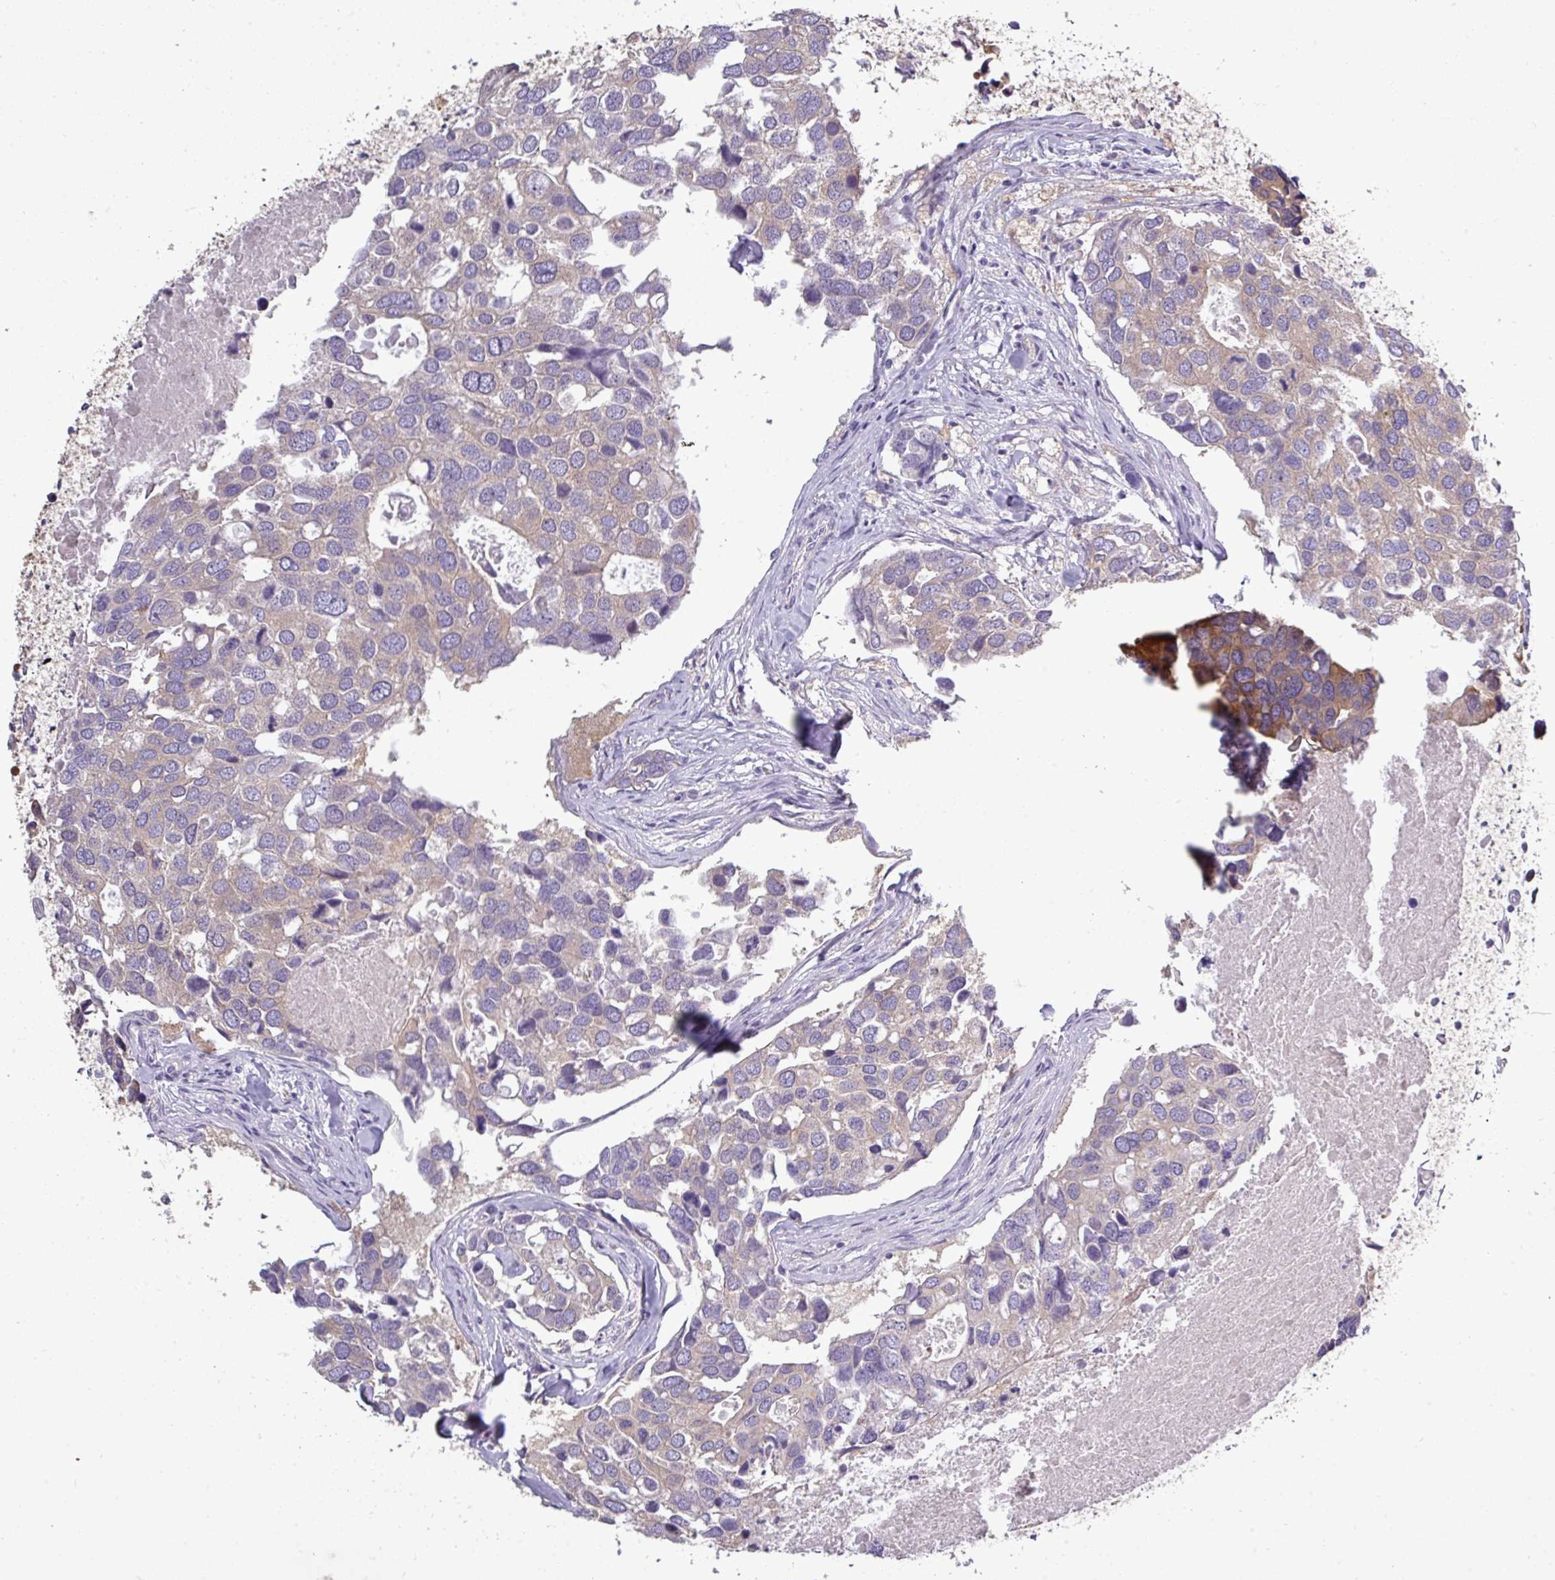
{"staining": {"intensity": "weak", "quantity": "25%-75%", "location": "cytoplasmic/membranous"}, "tissue": "breast cancer", "cell_type": "Tumor cells", "image_type": "cancer", "snomed": [{"axis": "morphology", "description": "Duct carcinoma"}, {"axis": "topography", "description": "Breast"}], "caption": "Breast cancer (intraductal carcinoma) stained with a brown dye reveals weak cytoplasmic/membranous positive expression in approximately 25%-75% of tumor cells.", "gene": "DNAAF9", "patient": {"sex": "female", "age": 83}}